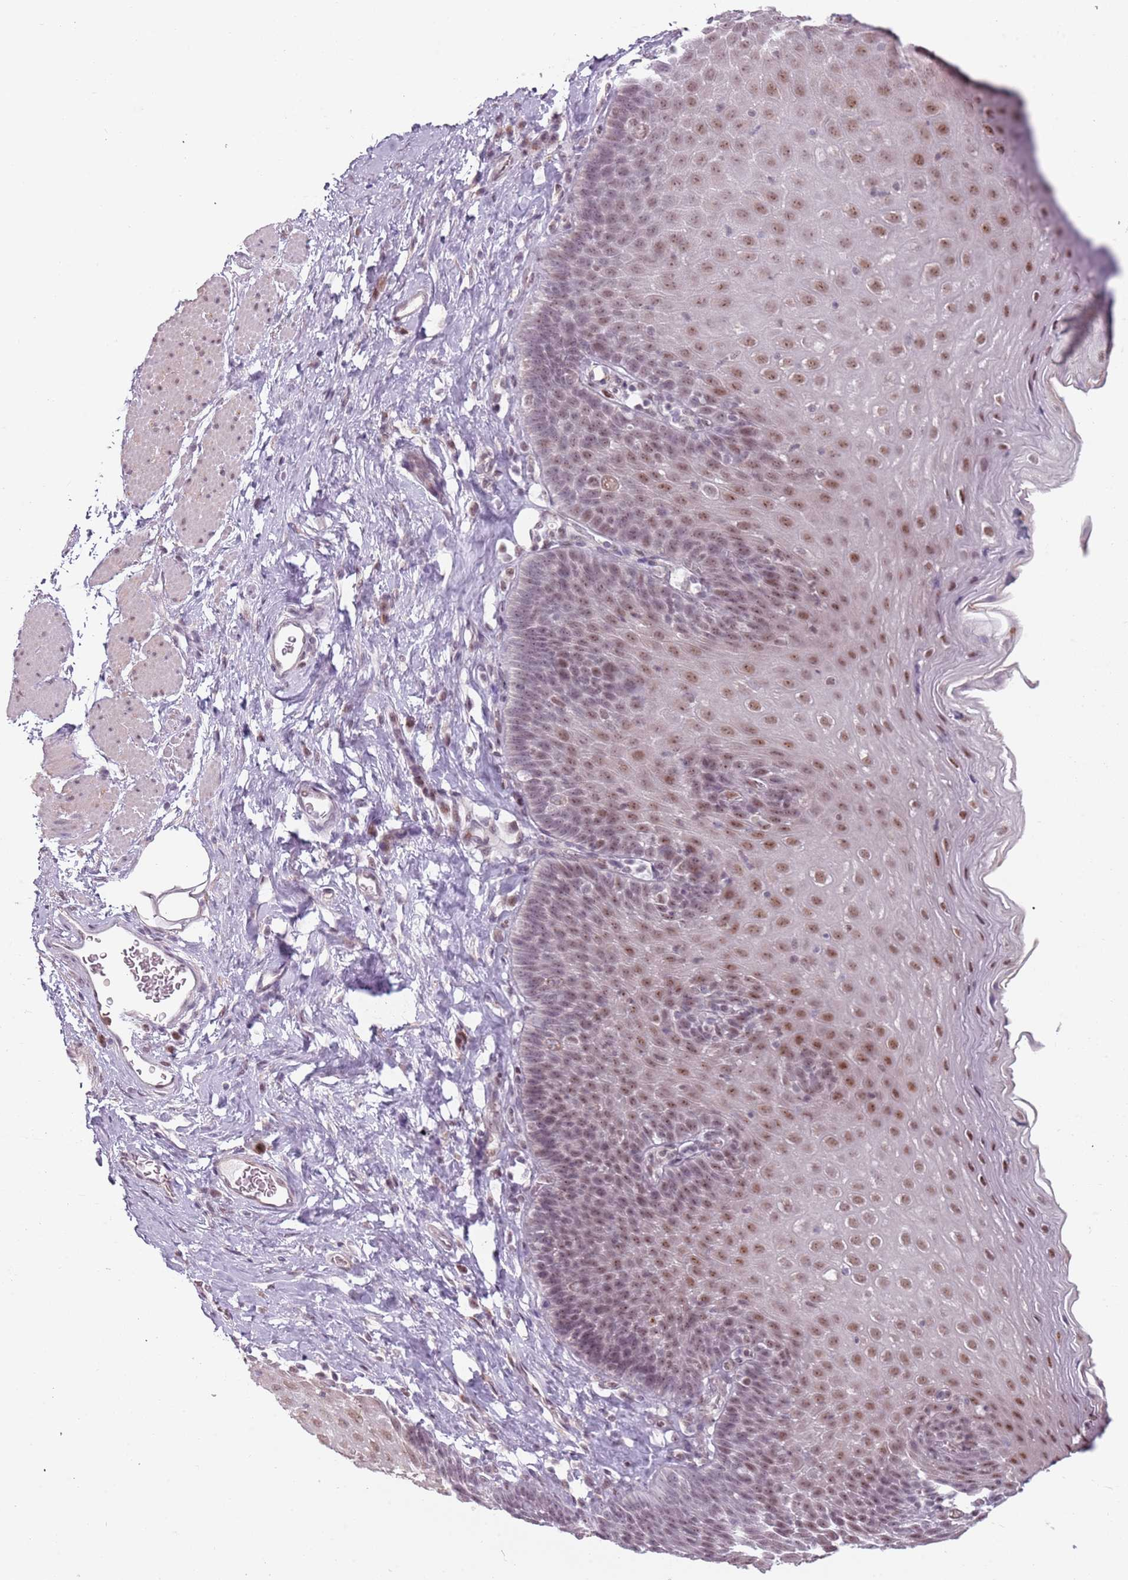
{"staining": {"intensity": "moderate", "quantity": ">75%", "location": "nuclear"}, "tissue": "esophagus", "cell_type": "Squamous epithelial cells", "image_type": "normal", "snomed": [{"axis": "morphology", "description": "Normal tissue, NOS"}, {"axis": "topography", "description": "Esophagus"}], "caption": "Squamous epithelial cells display medium levels of moderate nuclear expression in approximately >75% of cells in normal human esophagus. The staining is performed using DAB brown chromogen to label protein expression. The nuclei are counter-stained blue using hematoxylin.", "gene": "REXO4", "patient": {"sex": "female", "age": 61}}